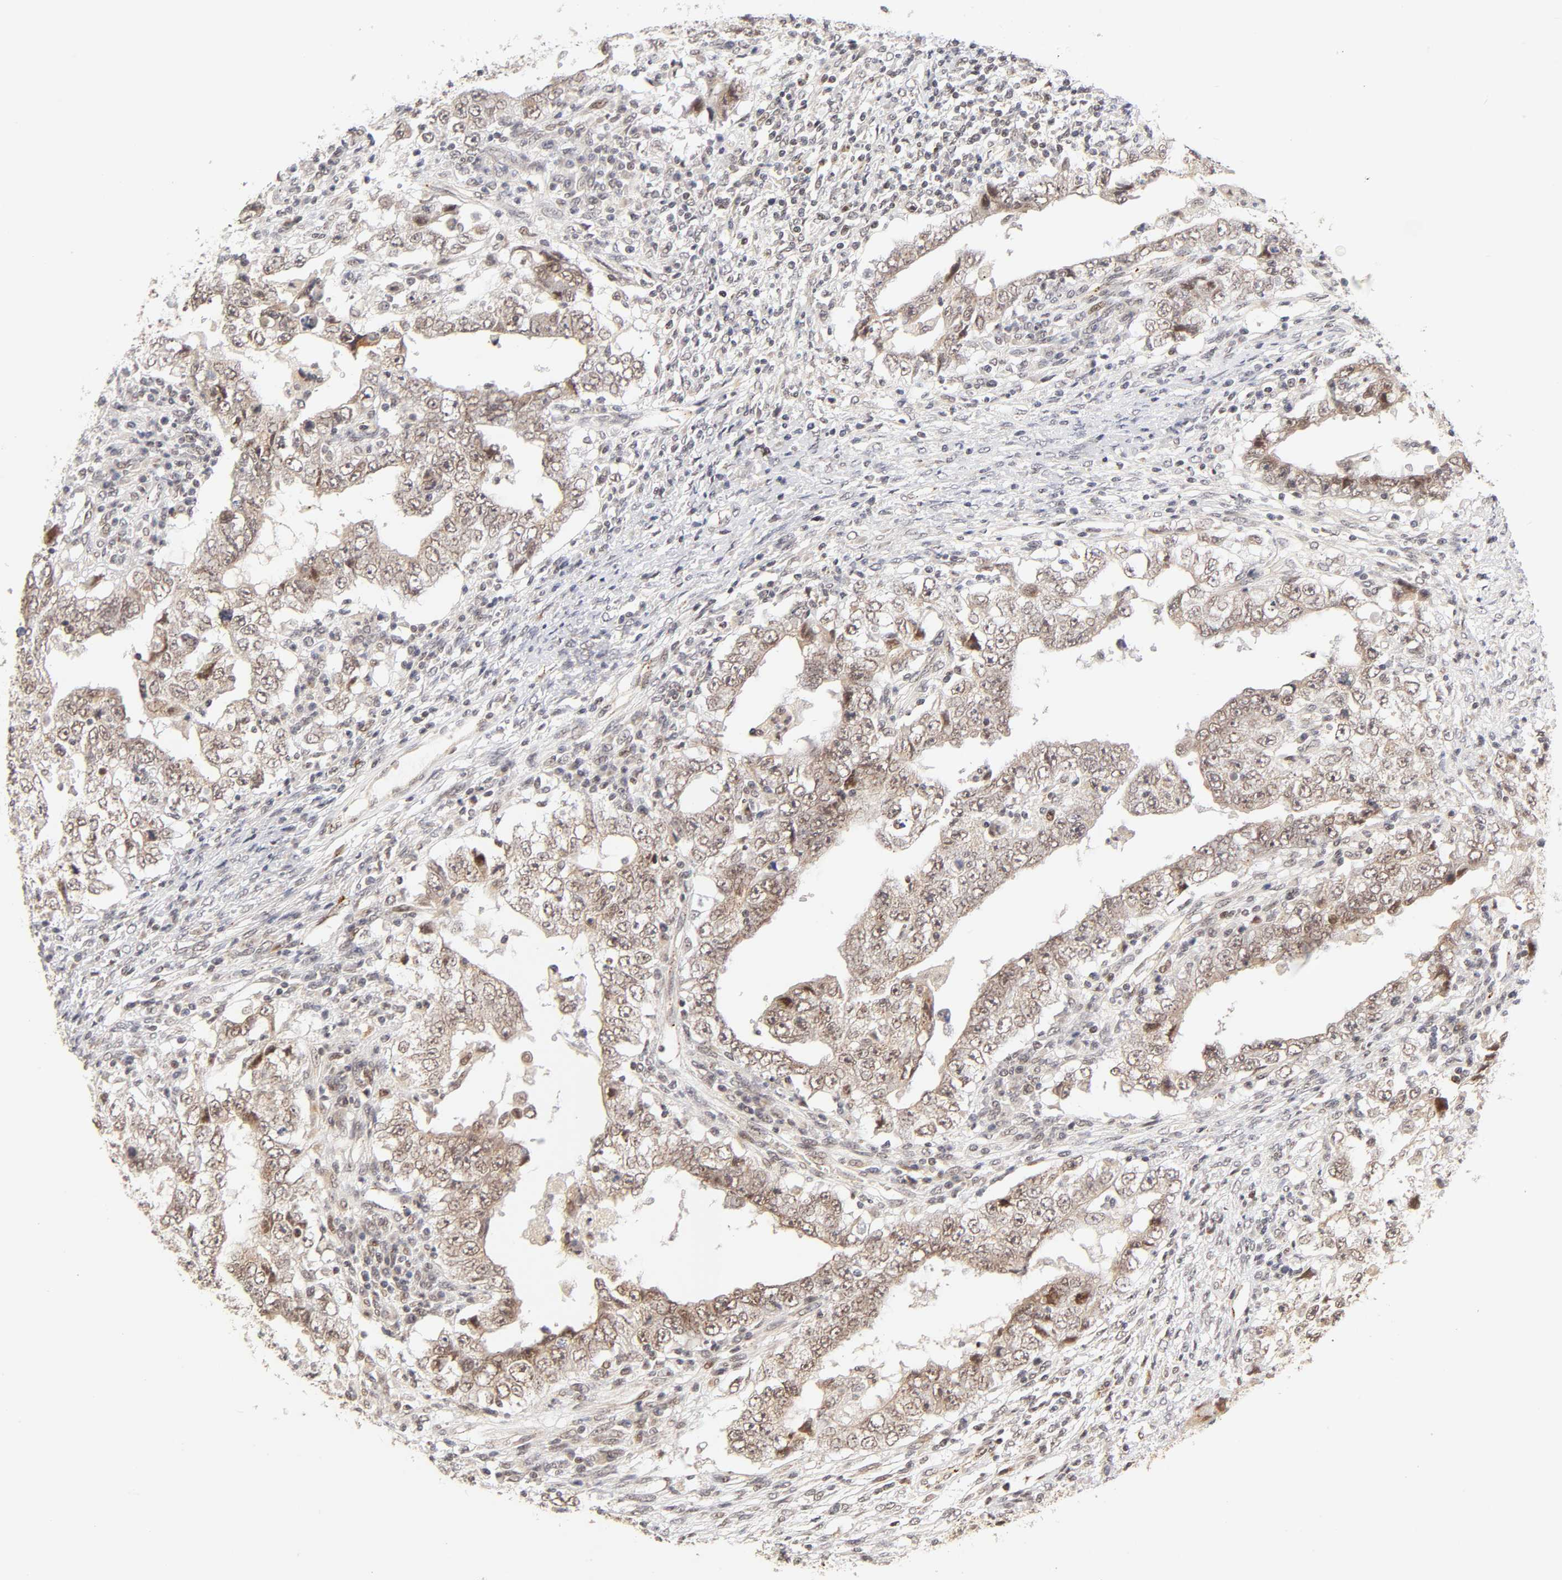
{"staining": {"intensity": "moderate", "quantity": ">75%", "location": "cytoplasmic/membranous,nuclear"}, "tissue": "testis cancer", "cell_type": "Tumor cells", "image_type": "cancer", "snomed": [{"axis": "morphology", "description": "Carcinoma, Embryonal, NOS"}, {"axis": "topography", "description": "Testis"}], "caption": "A high-resolution photomicrograph shows immunohistochemistry staining of testis embryonal carcinoma, which demonstrates moderate cytoplasmic/membranous and nuclear expression in about >75% of tumor cells.", "gene": "TAF10", "patient": {"sex": "male", "age": 26}}